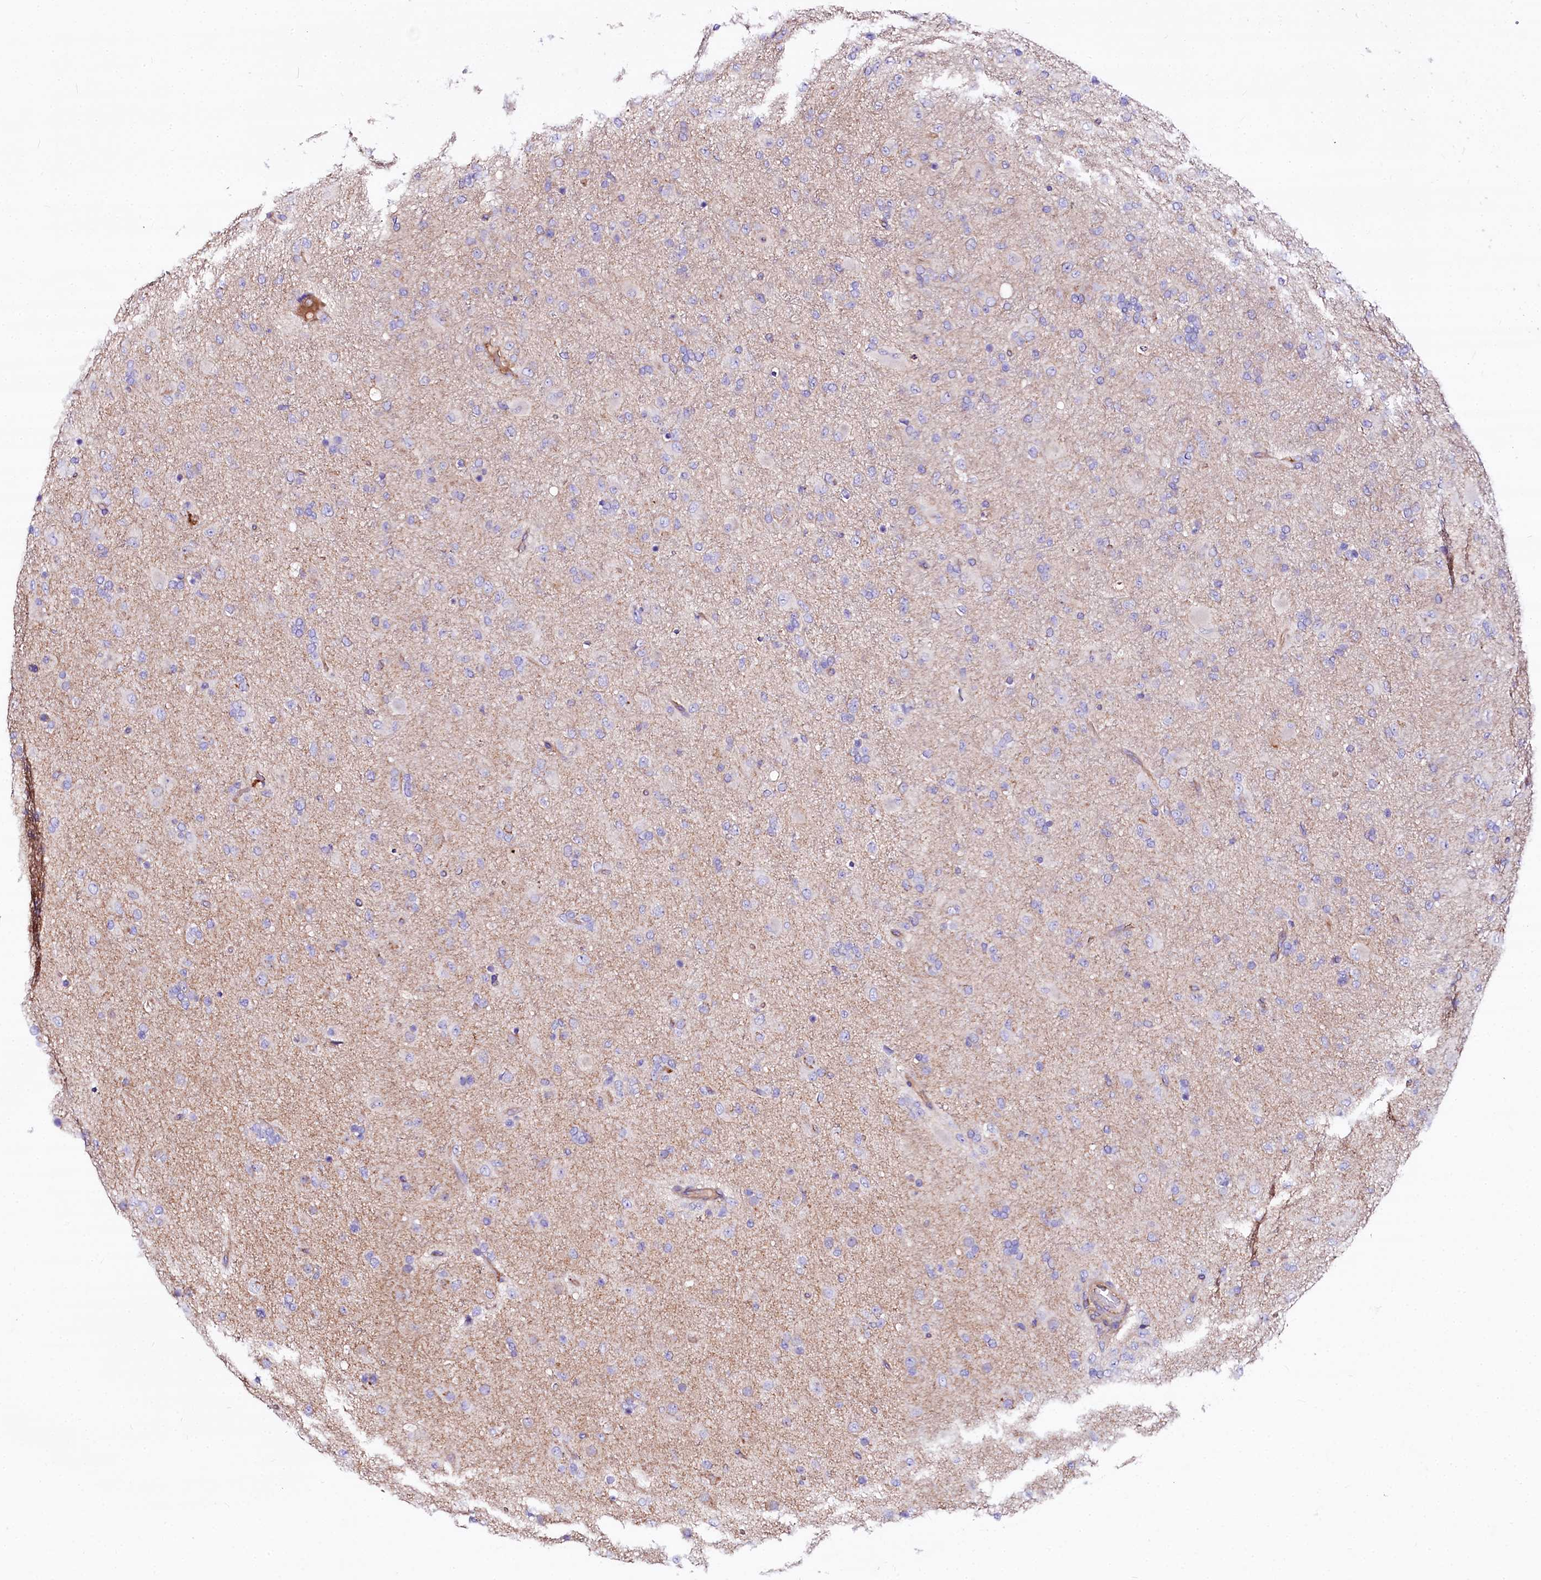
{"staining": {"intensity": "negative", "quantity": "none", "location": "none"}, "tissue": "glioma", "cell_type": "Tumor cells", "image_type": "cancer", "snomed": [{"axis": "morphology", "description": "Glioma, malignant, Low grade"}, {"axis": "topography", "description": "Brain"}], "caption": "IHC photomicrograph of glioma stained for a protein (brown), which displays no expression in tumor cells. (Stains: DAB immunohistochemistry (IHC) with hematoxylin counter stain, Microscopy: brightfield microscopy at high magnification).", "gene": "FCHSD2", "patient": {"sex": "male", "age": 65}}